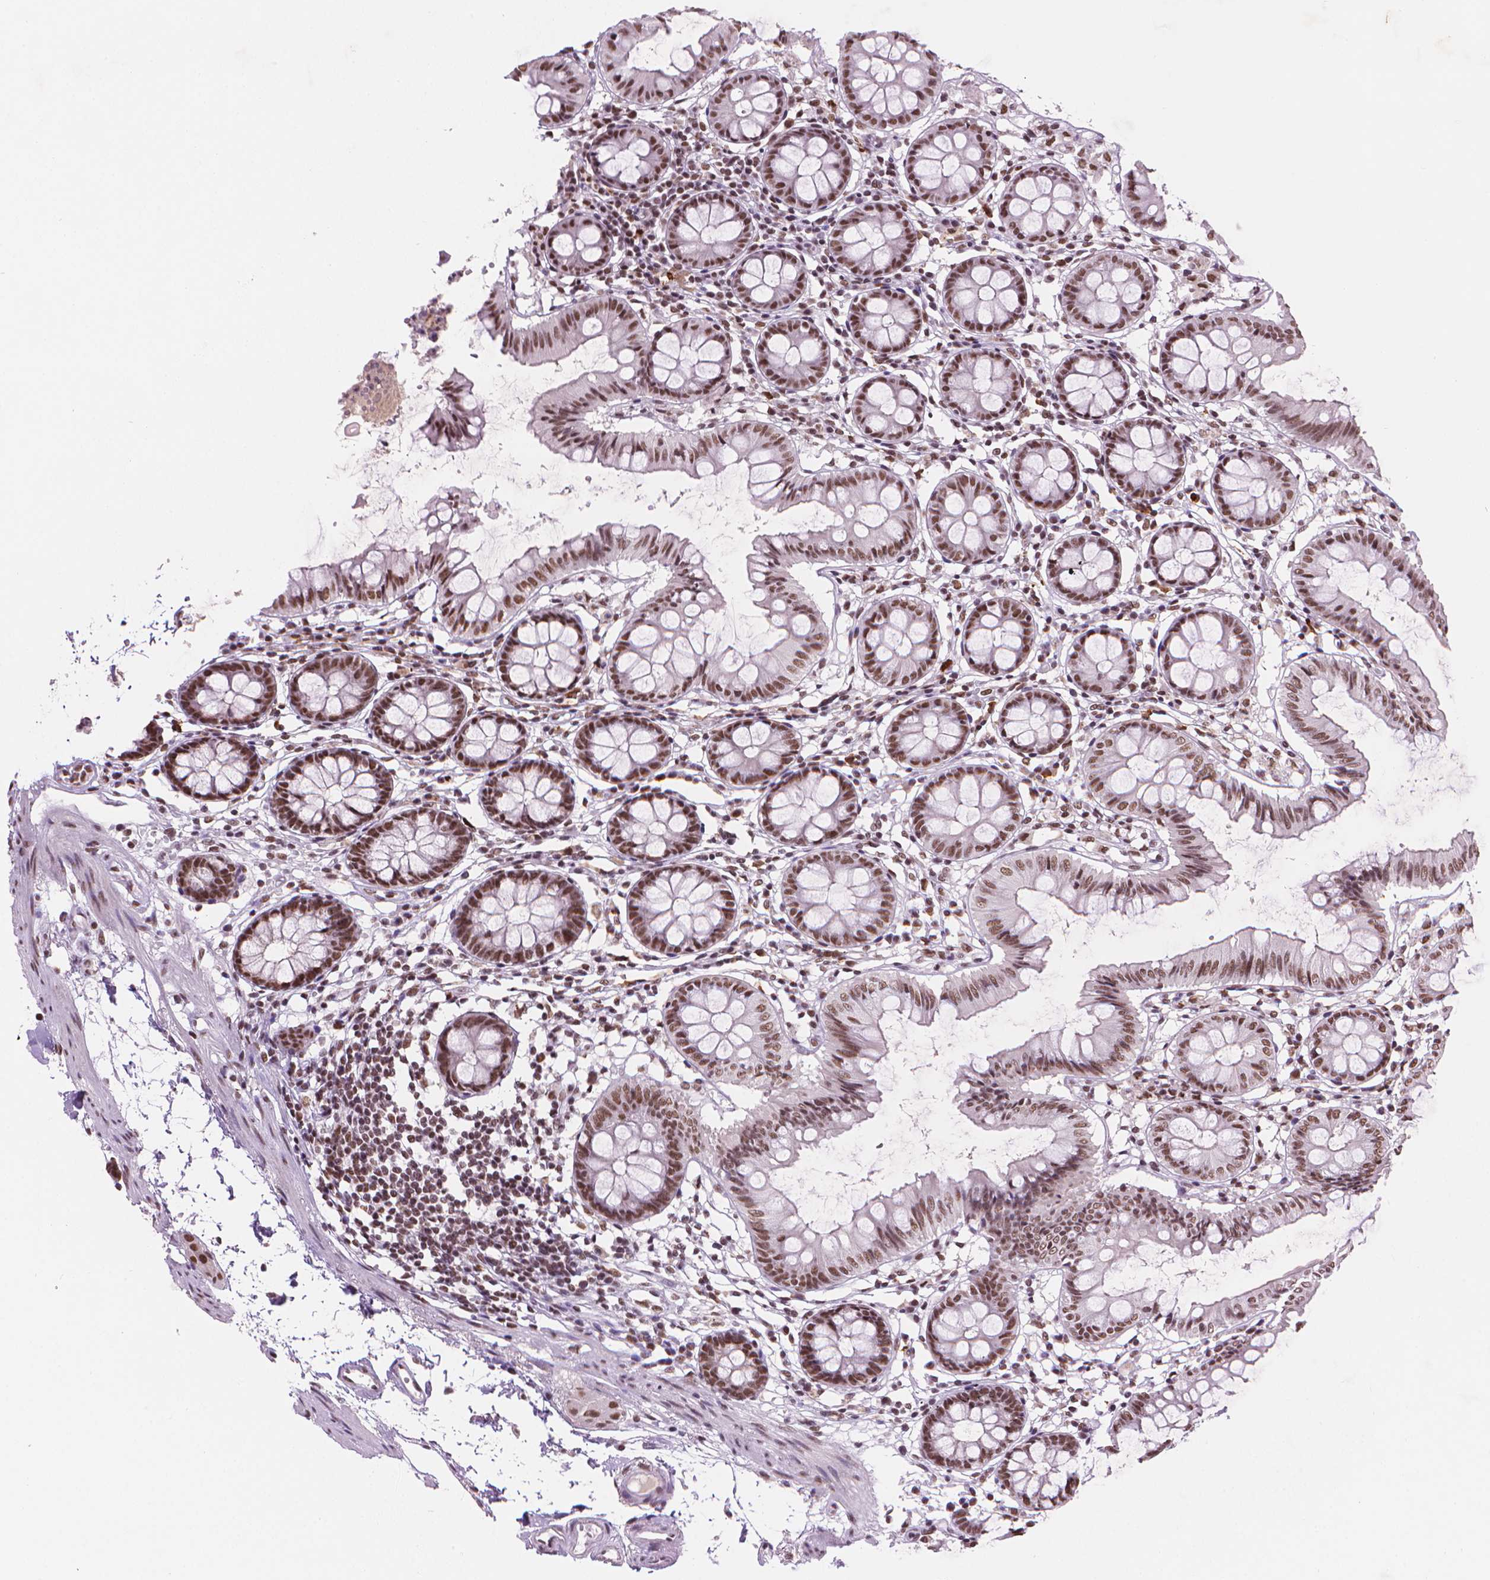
{"staining": {"intensity": "moderate", "quantity": ">75%", "location": "nuclear"}, "tissue": "colon", "cell_type": "Endothelial cells", "image_type": "normal", "snomed": [{"axis": "morphology", "description": "Normal tissue, NOS"}, {"axis": "topography", "description": "Colon"}], "caption": "Protein analysis of unremarkable colon displays moderate nuclear expression in about >75% of endothelial cells.", "gene": "RPA4", "patient": {"sex": "female", "age": 84}}